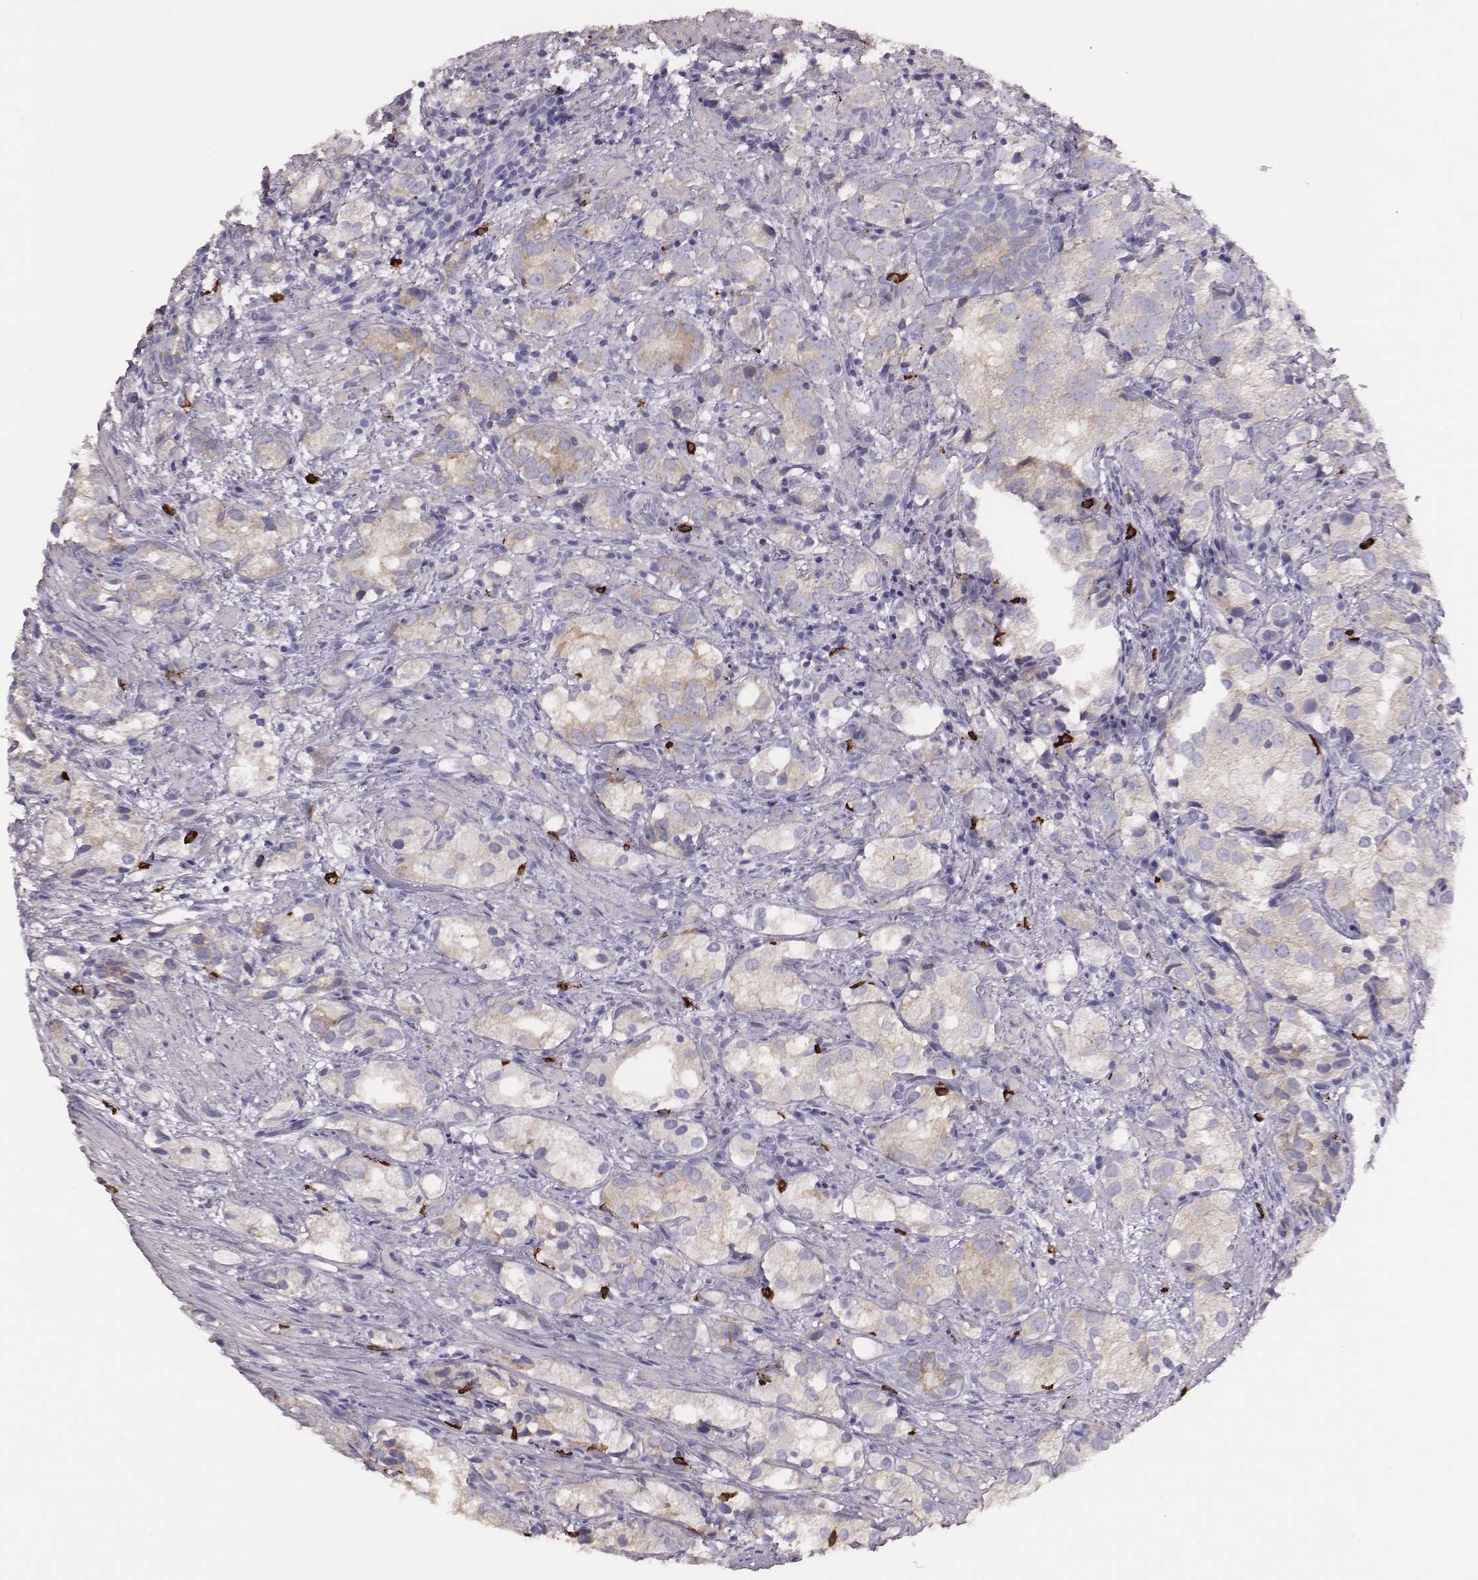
{"staining": {"intensity": "negative", "quantity": "none", "location": "none"}, "tissue": "prostate cancer", "cell_type": "Tumor cells", "image_type": "cancer", "snomed": [{"axis": "morphology", "description": "Adenocarcinoma, High grade"}, {"axis": "topography", "description": "Prostate"}], "caption": "DAB immunohistochemical staining of human prostate cancer (high-grade adenocarcinoma) reveals no significant positivity in tumor cells.", "gene": "P2RY10", "patient": {"sex": "male", "age": 82}}